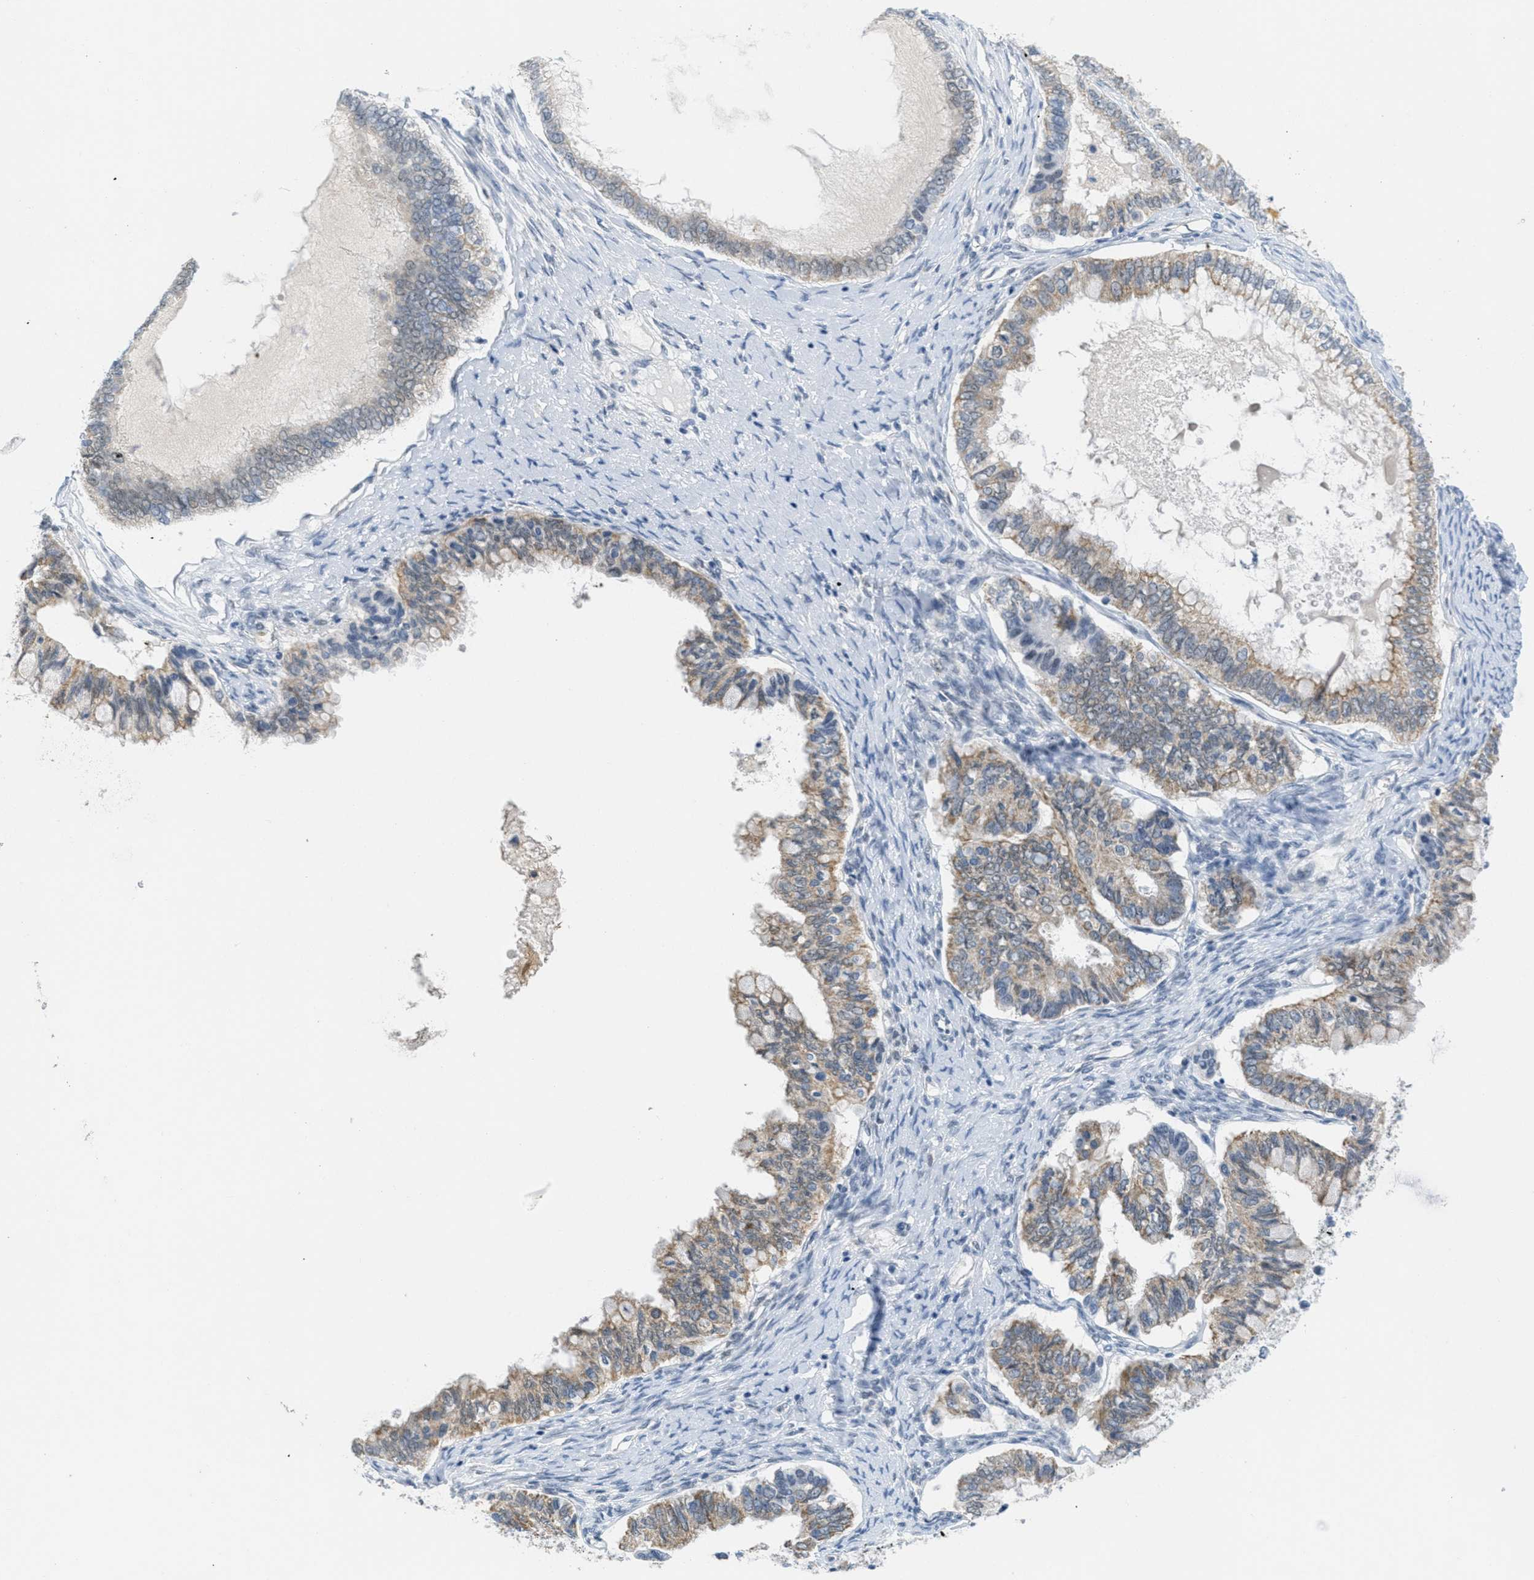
{"staining": {"intensity": "moderate", "quantity": "25%-75%", "location": "cytoplasmic/membranous"}, "tissue": "ovarian cancer", "cell_type": "Tumor cells", "image_type": "cancer", "snomed": [{"axis": "morphology", "description": "Cystadenocarcinoma, mucinous, NOS"}, {"axis": "topography", "description": "Ovary"}], "caption": "Tumor cells exhibit medium levels of moderate cytoplasmic/membranous positivity in approximately 25%-75% of cells in ovarian cancer.", "gene": "HS3ST2", "patient": {"sex": "female", "age": 80}}